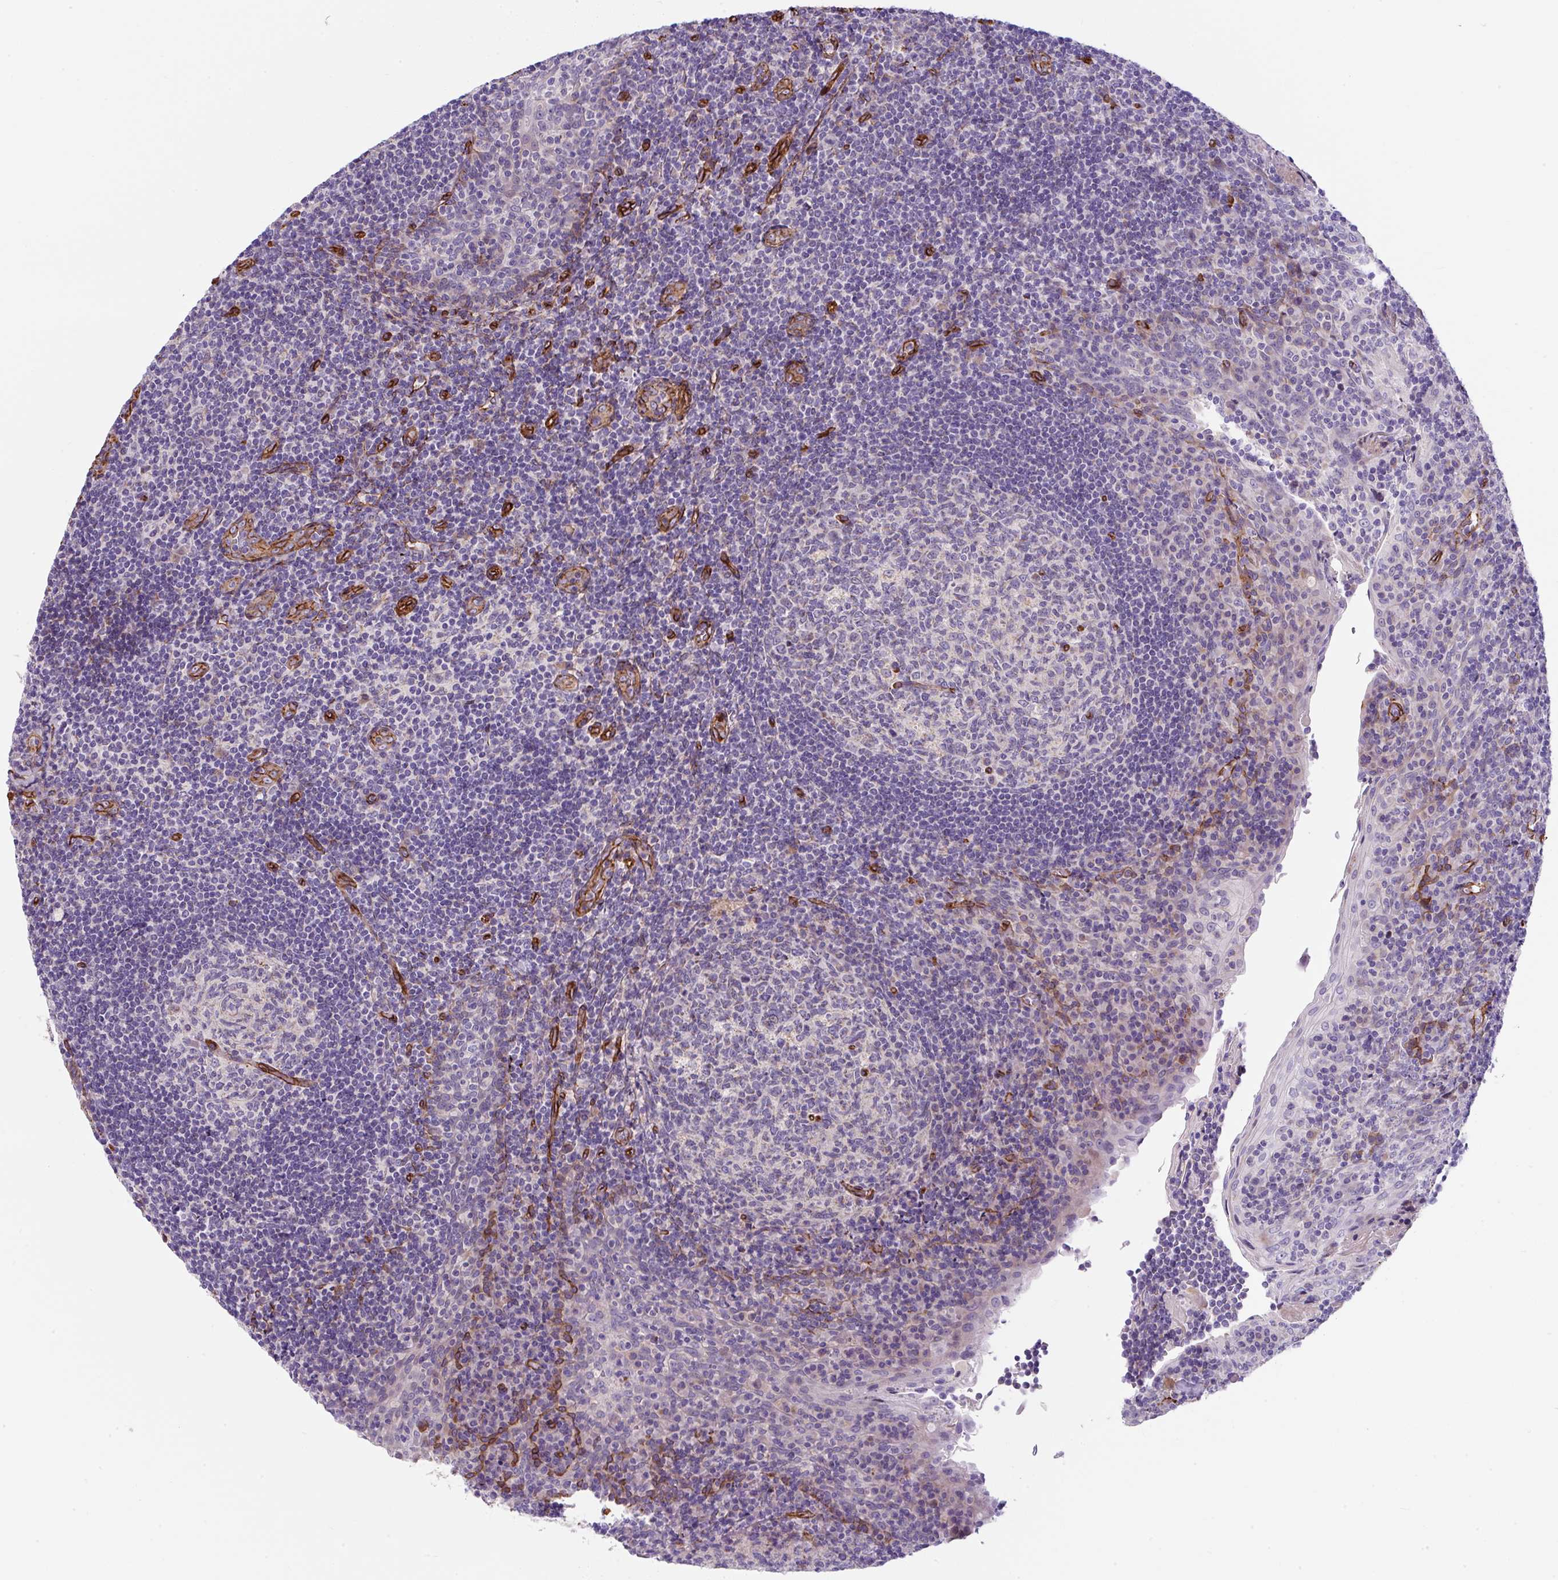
{"staining": {"intensity": "negative", "quantity": "none", "location": "none"}, "tissue": "tonsil", "cell_type": "Germinal center cells", "image_type": "normal", "snomed": [{"axis": "morphology", "description": "Normal tissue, NOS"}, {"axis": "topography", "description": "Tonsil"}], "caption": "Unremarkable tonsil was stained to show a protein in brown. There is no significant expression in germinal center cells. (DAB immunohistochemistry (IHC) with hematoxylin counter stain).", "gene": "ANKUB1", "patient": {"sex": "male", "age": 17}}